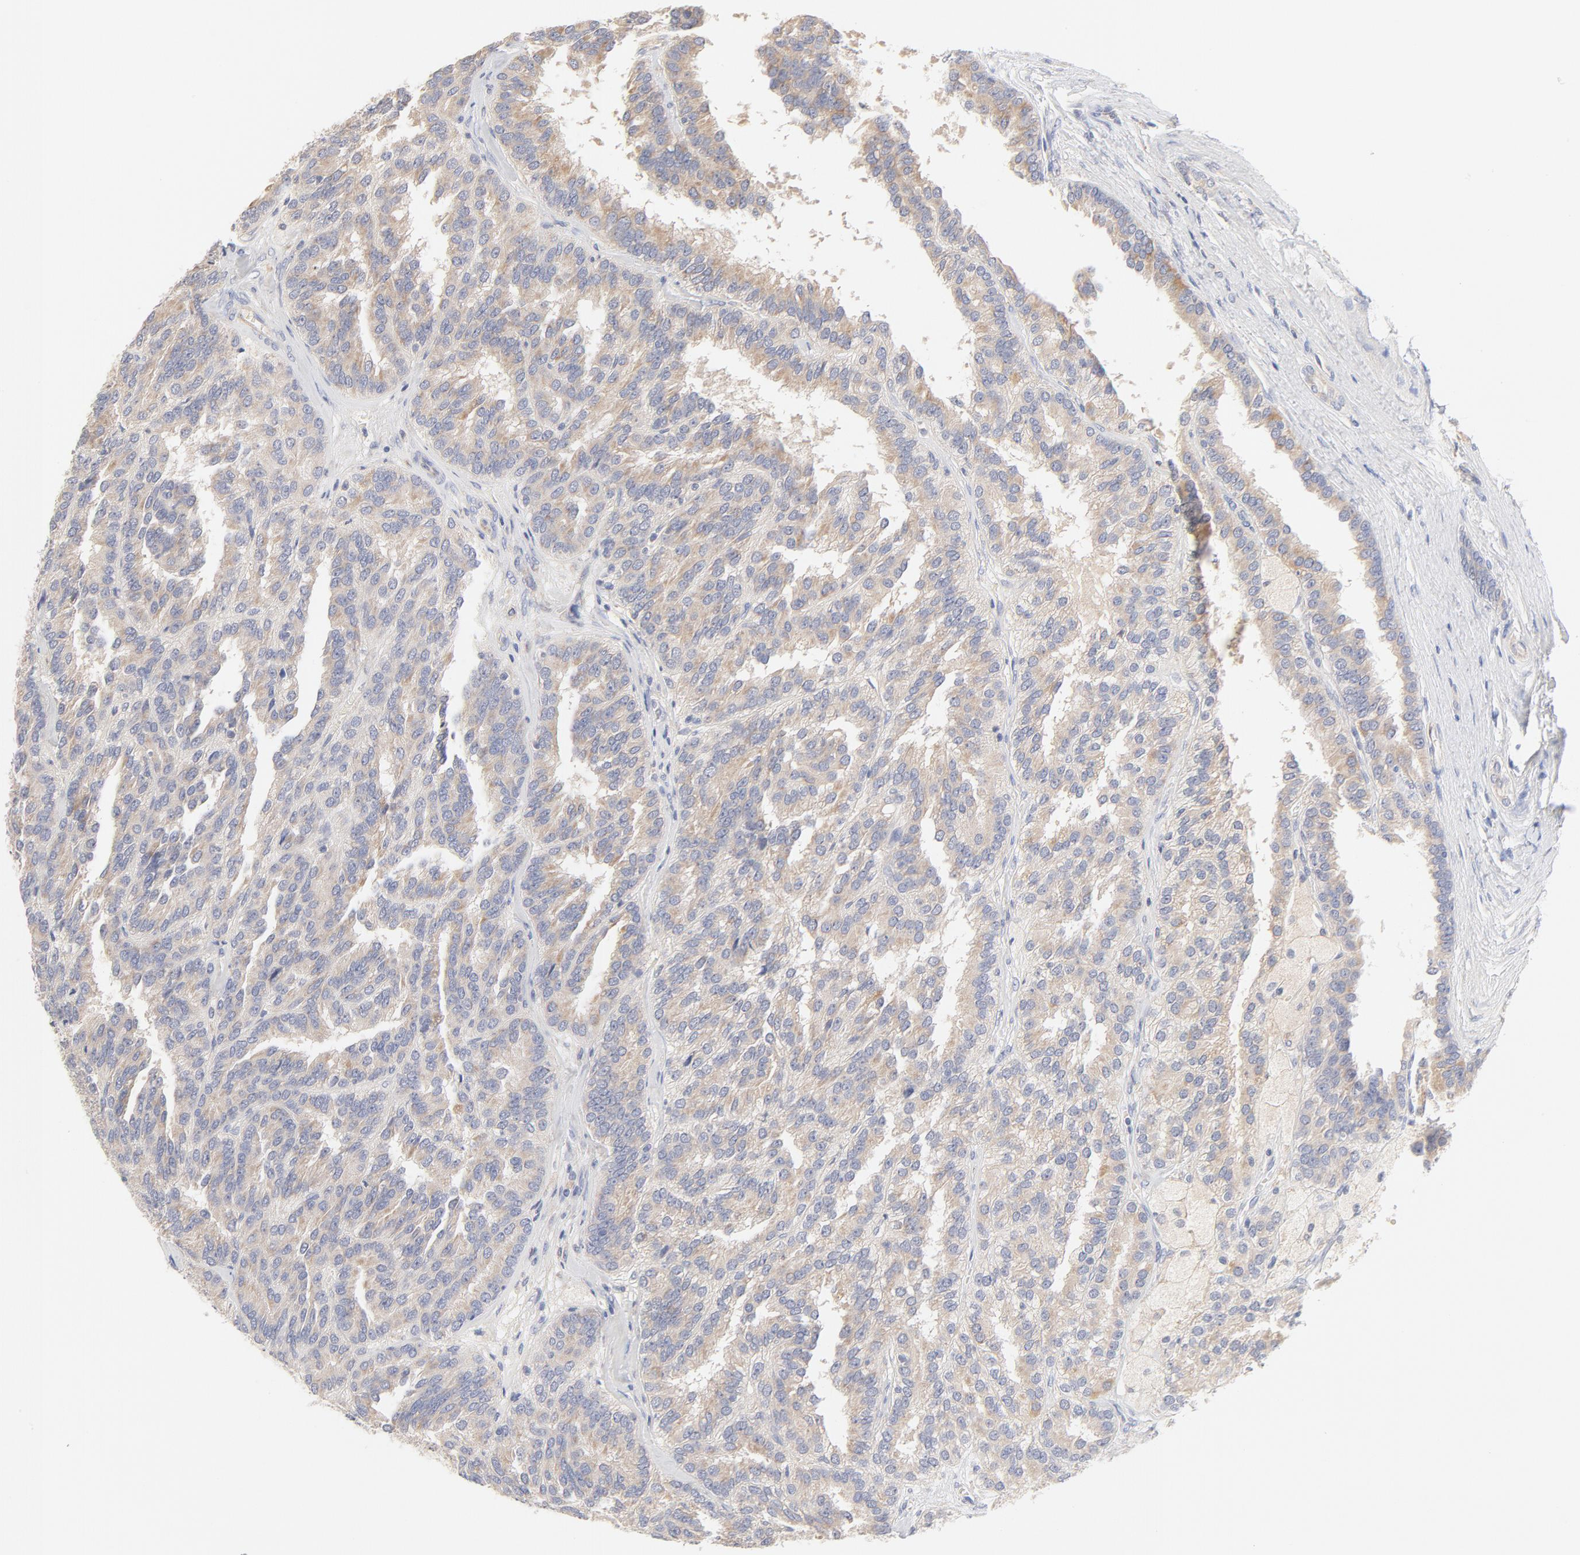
{"staining": {"intensity": "weak", "quantity": ">75%", "location": "cytoplasmic/membranous"}, "tissue": "renal cancer", "cell_type": "Tumor cells", "image_type": "cancer", "snomed": [{"axis": "morphology", "description": "Adenocarcinoma, NOS"}, {"axis": "topography", "description": "Kidney"}], "caption": "Immunohistochemistry (DAB) staining of human renal cancer exhibits weak cytoplasmic/membranous protein staining in about >75% of tumor cells. (DAB IHC with brightfield microscopy, high magnification).", "gene": "MTERF2", "patient": {"sex": "male", "age": 46}}